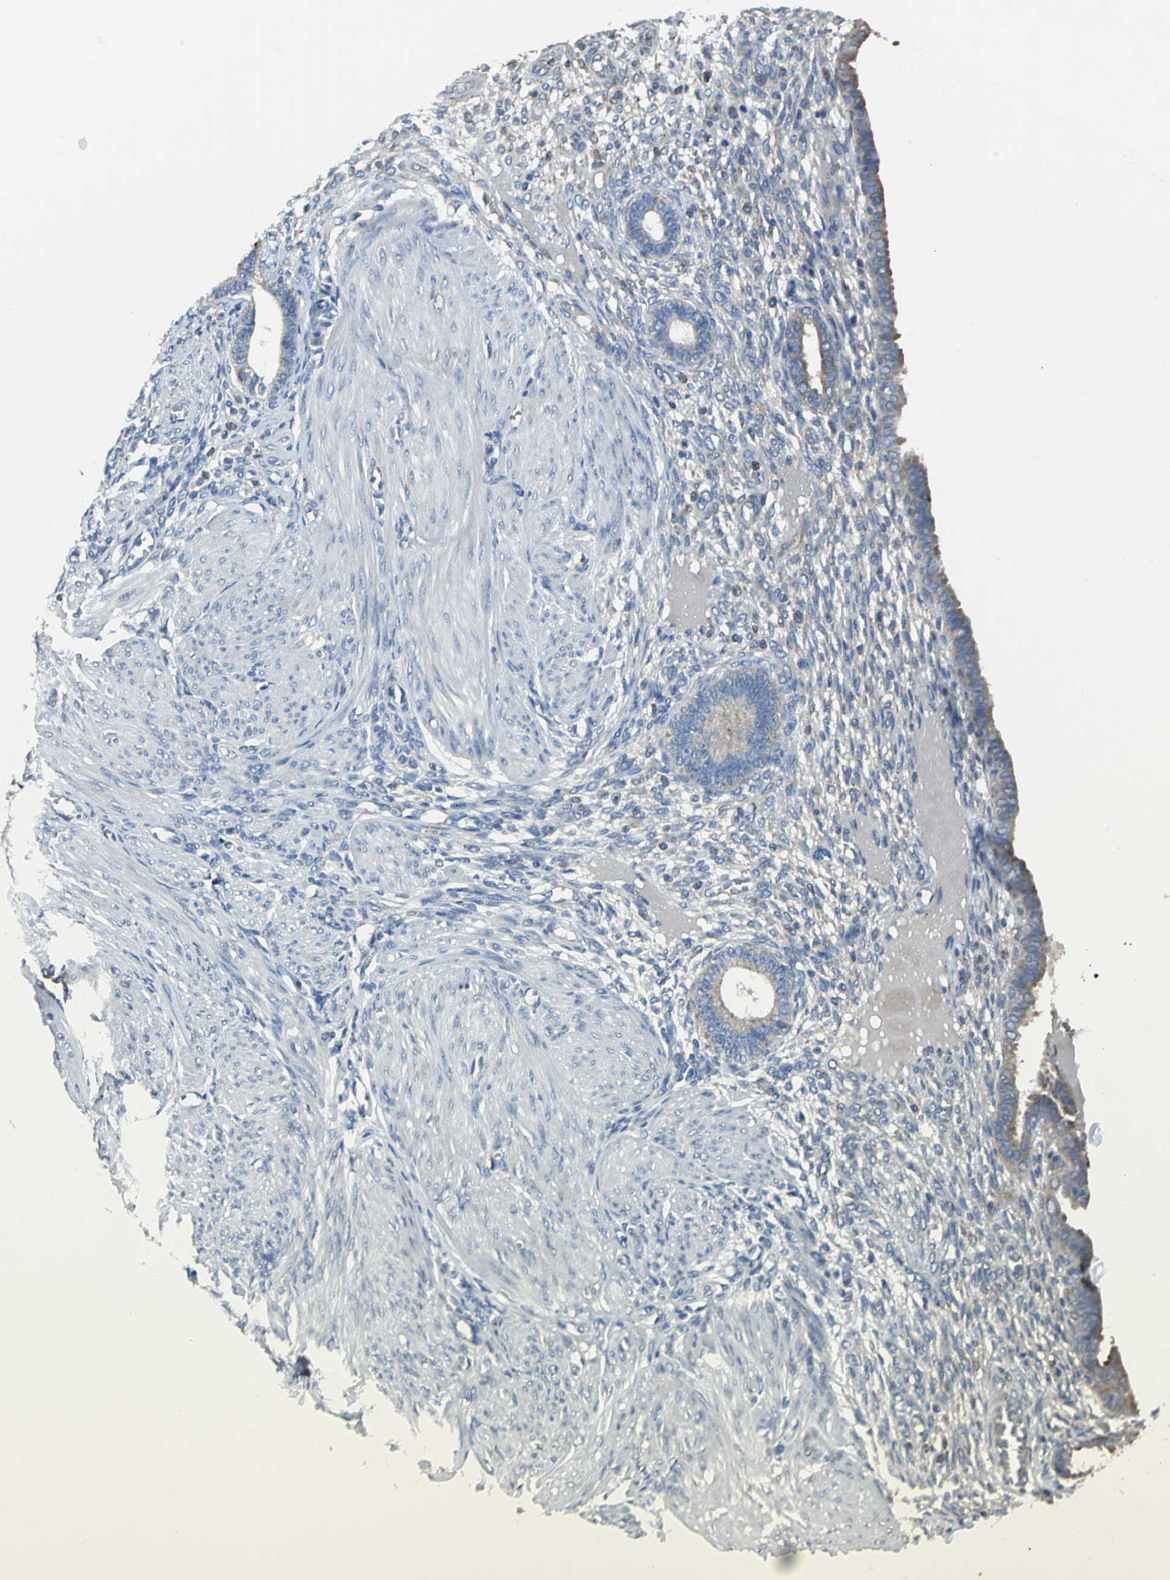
{"staining": {"intensity": "negative", "quantity": "none", "location": "none"}, "tissue": "endometrium", "cell_type": "Cells in endometrial stroma", "image_type": "normal", "snomed": [{"axis": "morphology", "description": "Normal tissue, NOS"}, {"axis": "topography", "description": "Endometrium"}], "caption": "The histopathology image demonstrates no significant positivity in cells in endometrial stroma of endometrium.", "gene": "EIF5A", "patient": {"sex": "female", "age": 72}}